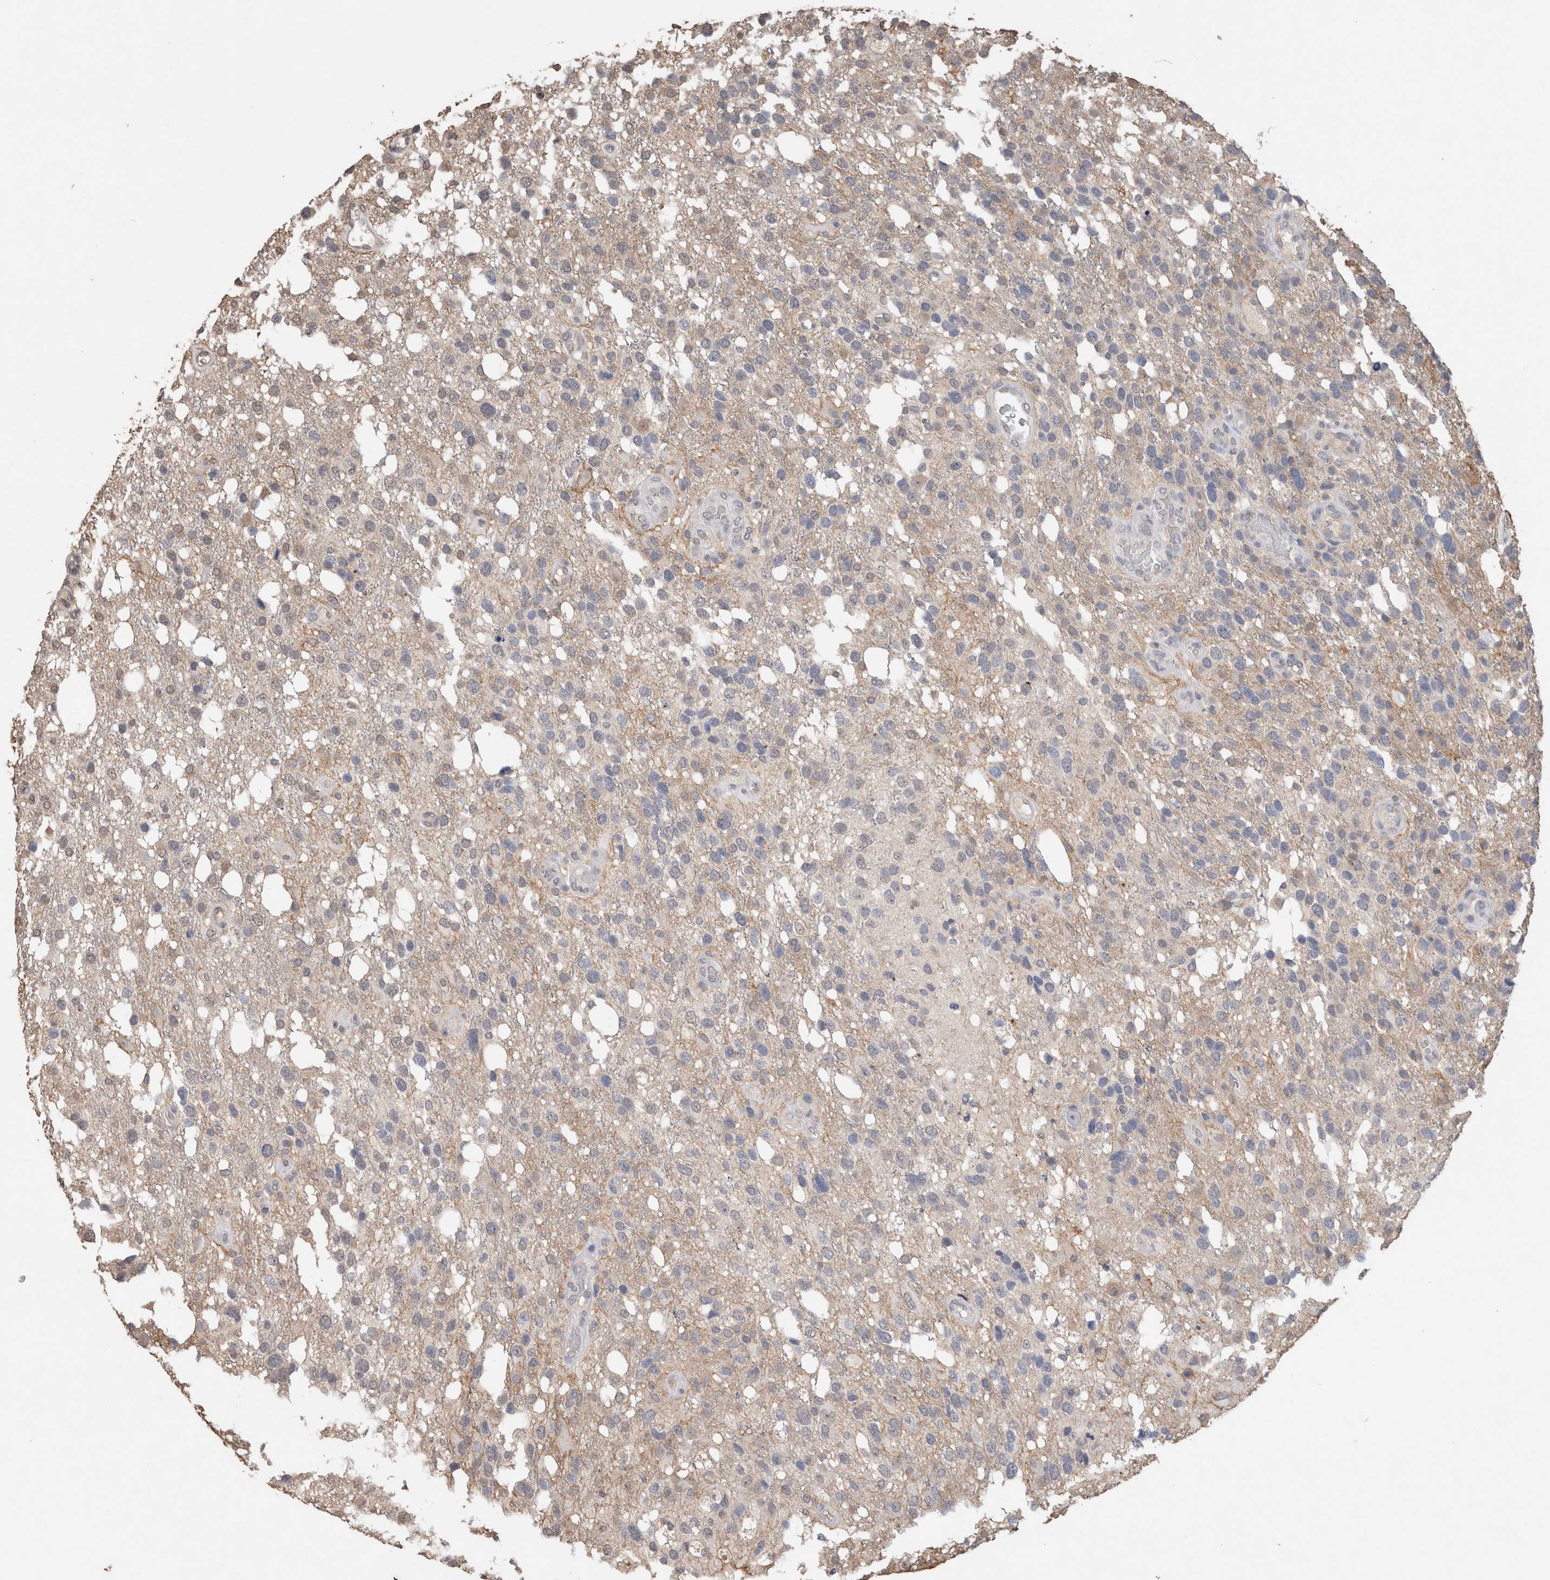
{"staining": {"intensity": "negative", "quantity": "none", "location": "none"}, "tissue": "glioma", "cell_type": "Tumor cells", "image_type": "cancer", "snomed": [{"axis": "morphology", "description": "Glioma, malignant, High grade"}, {"axis": "topography", "description": "Brain"}], "caption": "There is no significant staining in tumor cells of glioma. The staining is performed using DAB brown chromogen with nuclei counter-stained in using hematoxylin.", "gene": "S100A10", "patient": {"sex": "female", "age": 58}}